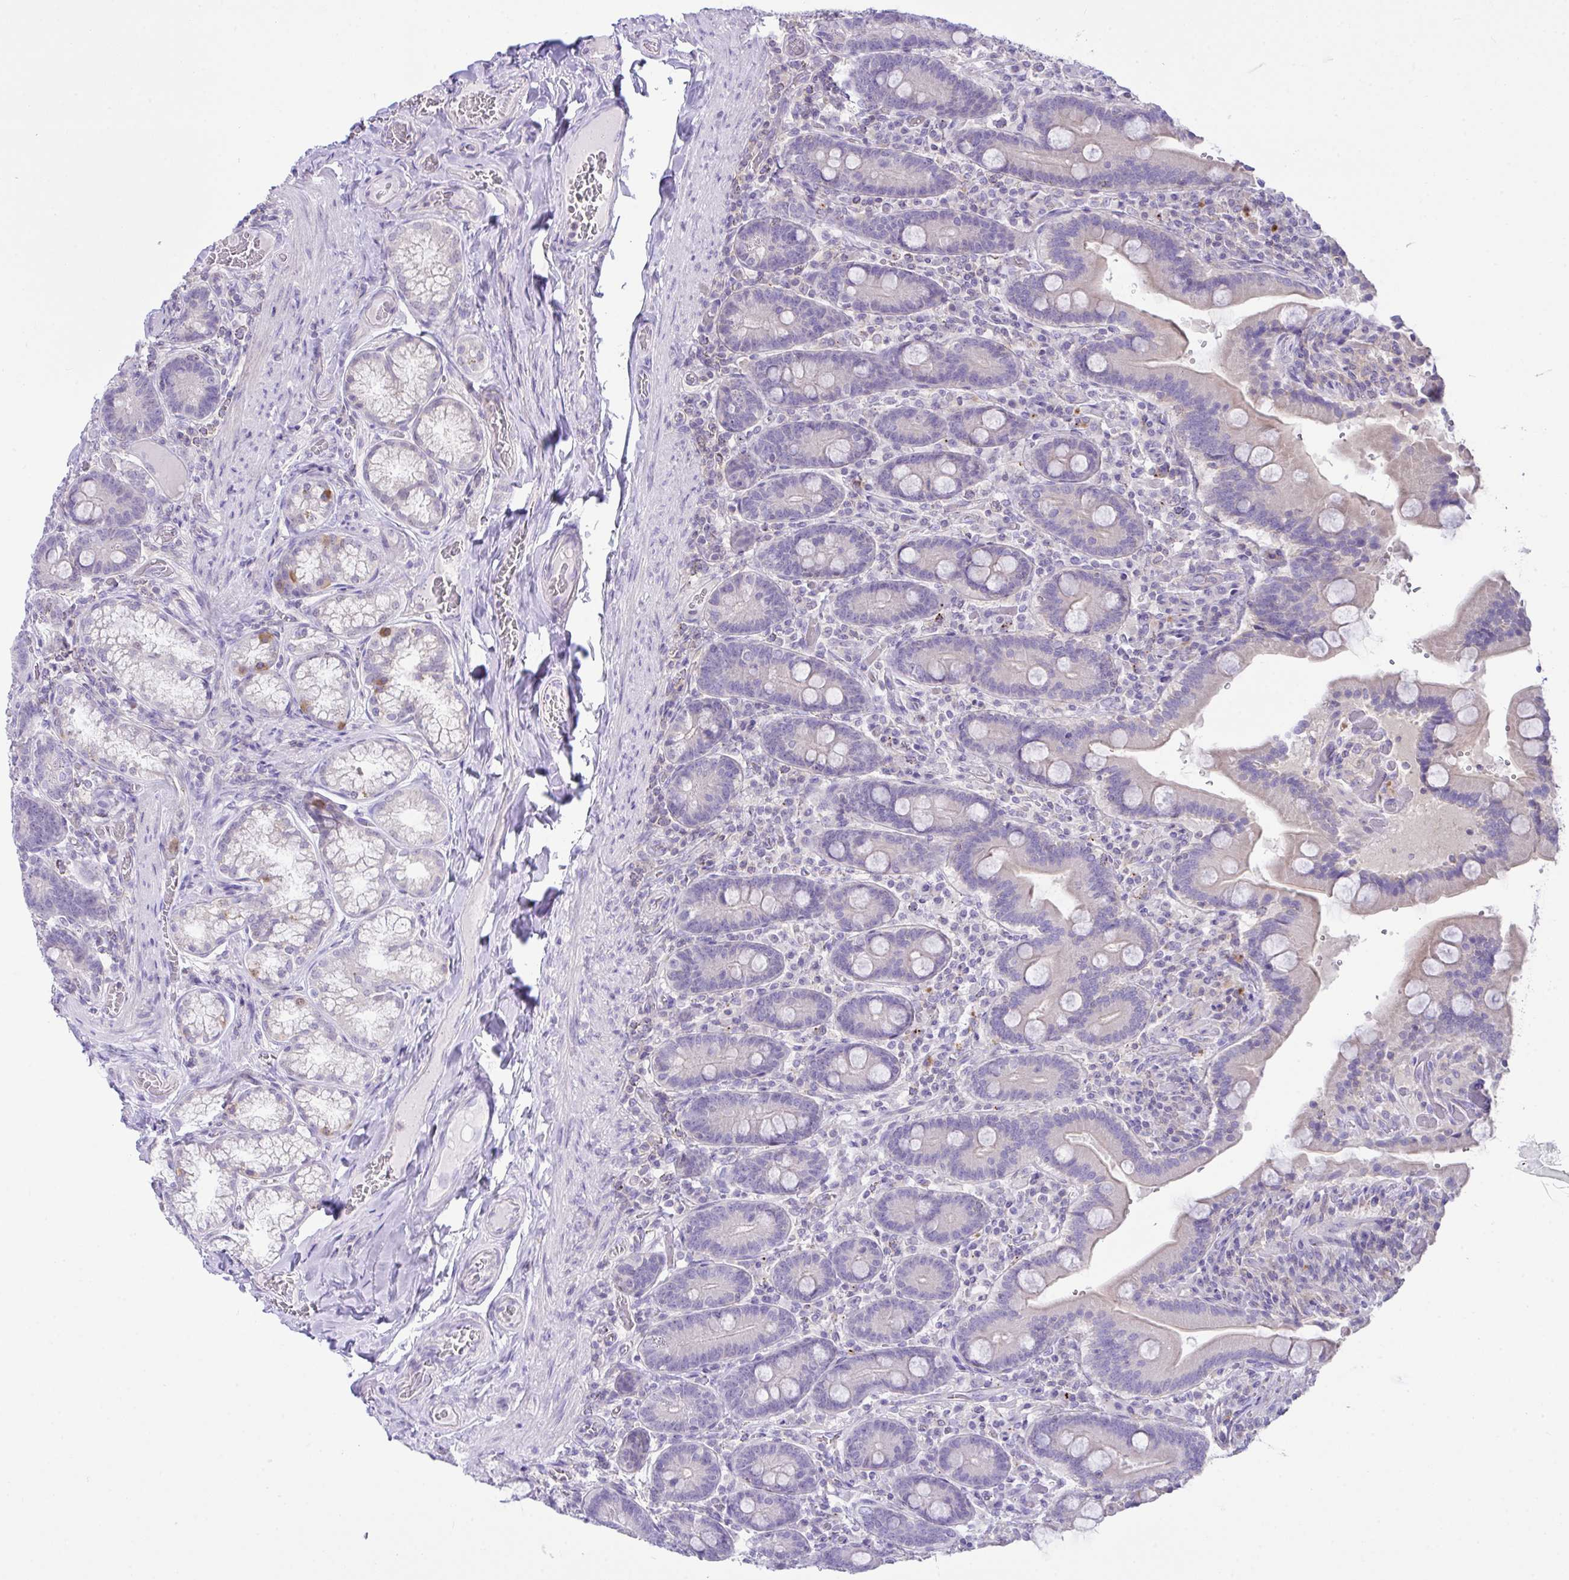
{"staining": {"intensity": "moderate", "quantity": "<25%", "location": "cytoplasmic/membranous"}, "tissue": "duodenum", "cell_type": "Glandular cells", "image_type": "normal", "snomed": [{"axis": "morphology", "description": "Normal tissue, NOS"}, {"axis": "topography", "description": "Duodenum"}], "caption": "Duodenum stained with DAB immunohistochemistry (IHC) demonstrates low levels of moderate cytoplasmic/membranous staining in about <25% of glandular cells. The protein of interest is shown in brown color, while the nuclei are stained blue.", "gene": "D2HGDH", "patient": {"sex": "female", "age": 62}}